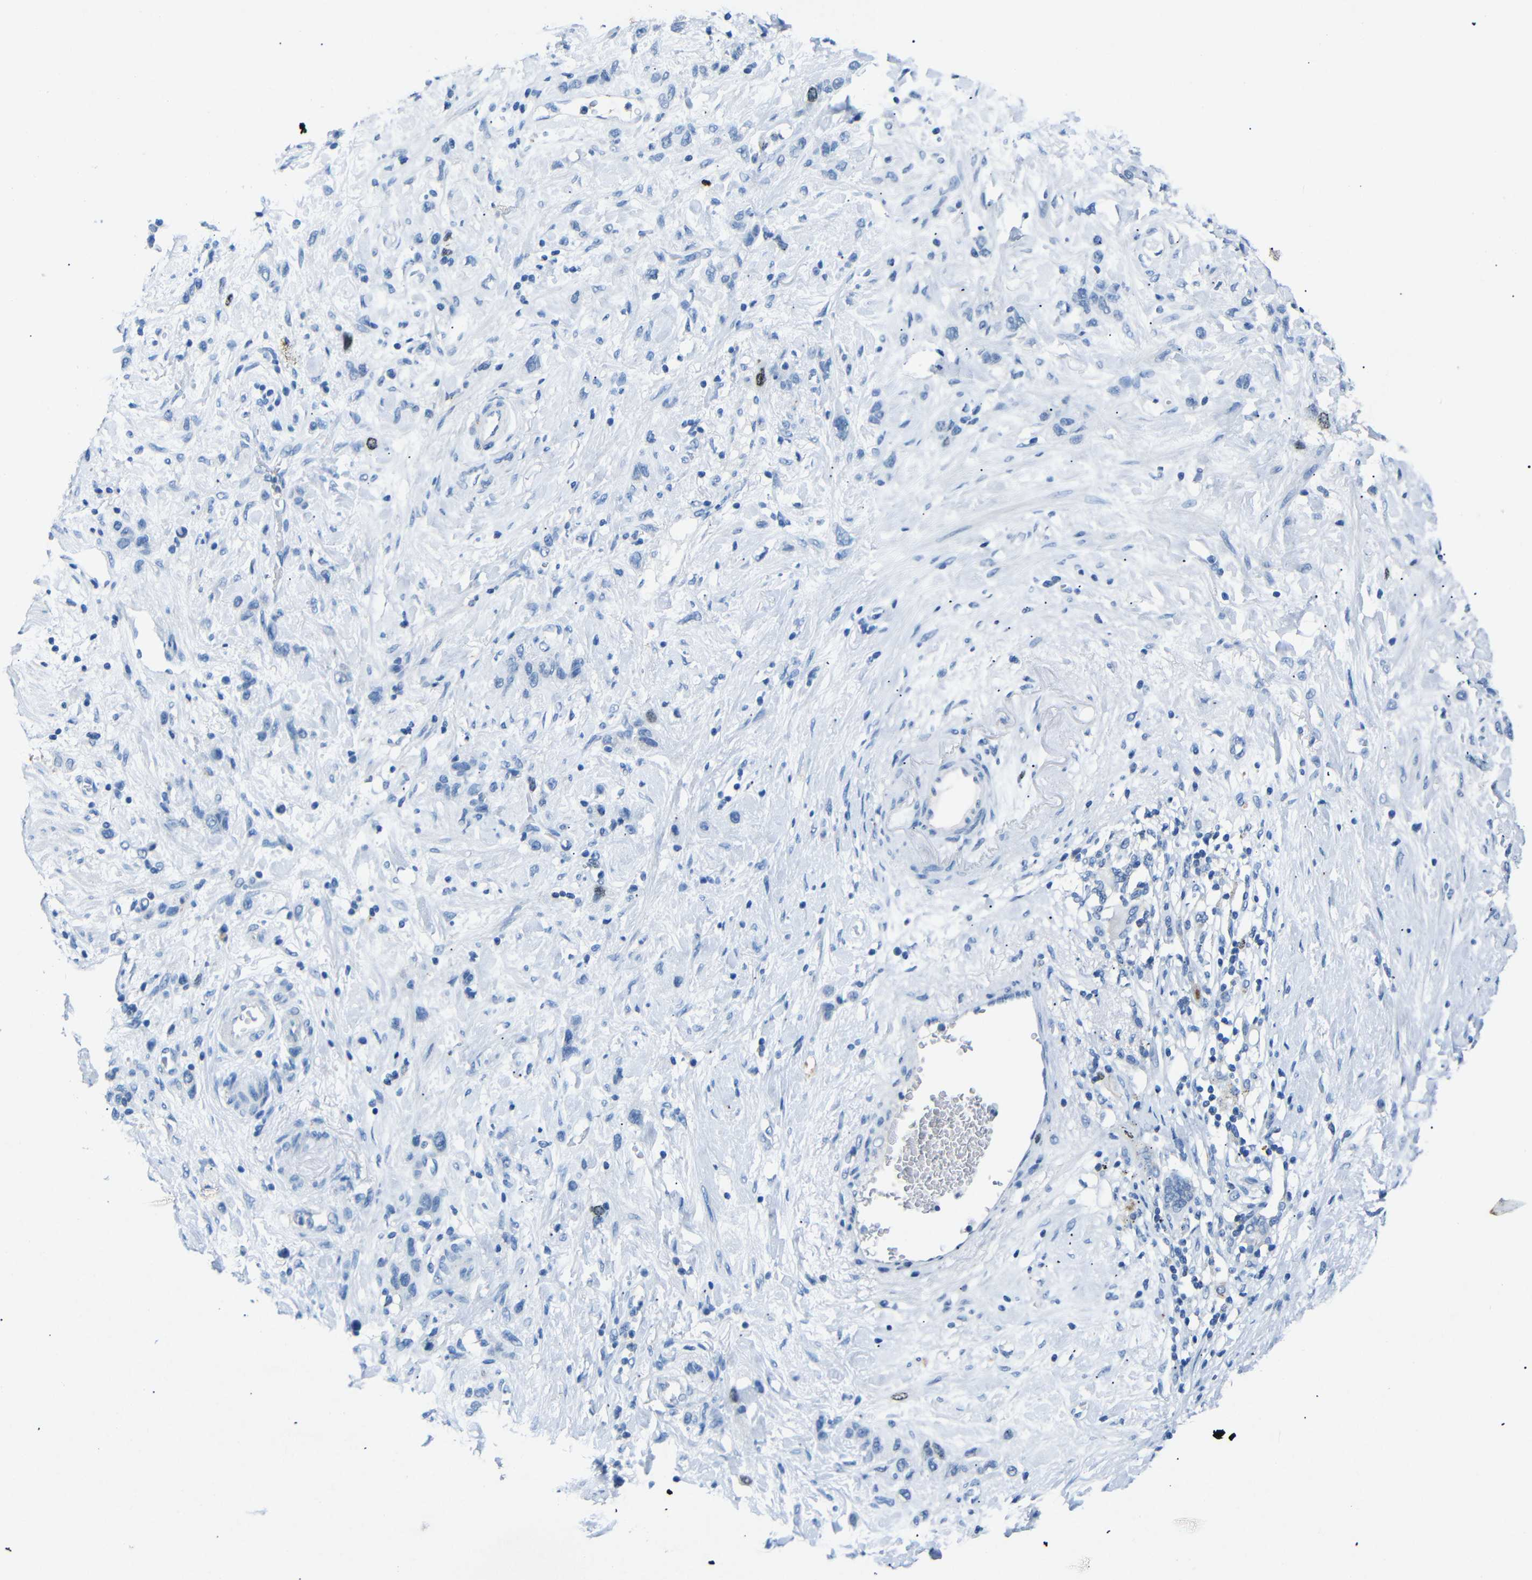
{"staining": {"intensity": "moderate", "quantity": "<25%", "location": "nuclear"}, "tissue": "stomach cancer", "cell_type": "Tumor cells", "image_type": "cancer", "snomed": [{"axis": "morphology", "description": "Adenocarcinoma, NOS"}, {"axis": "morphology", "description": "Adenocarcinoma, High grade"}, {"axis": "topography", "description": "Stomach, upper"}, {"axis": "topography", "description": "Stomach, lower"}], "caption": "Brown immunohistochemical staining in human stomach cancer reveals moderate nuclear positivity in about <25% of tumor cells.", "gene": "INCENP", "patient": {"sex": "female", "age": 65}}